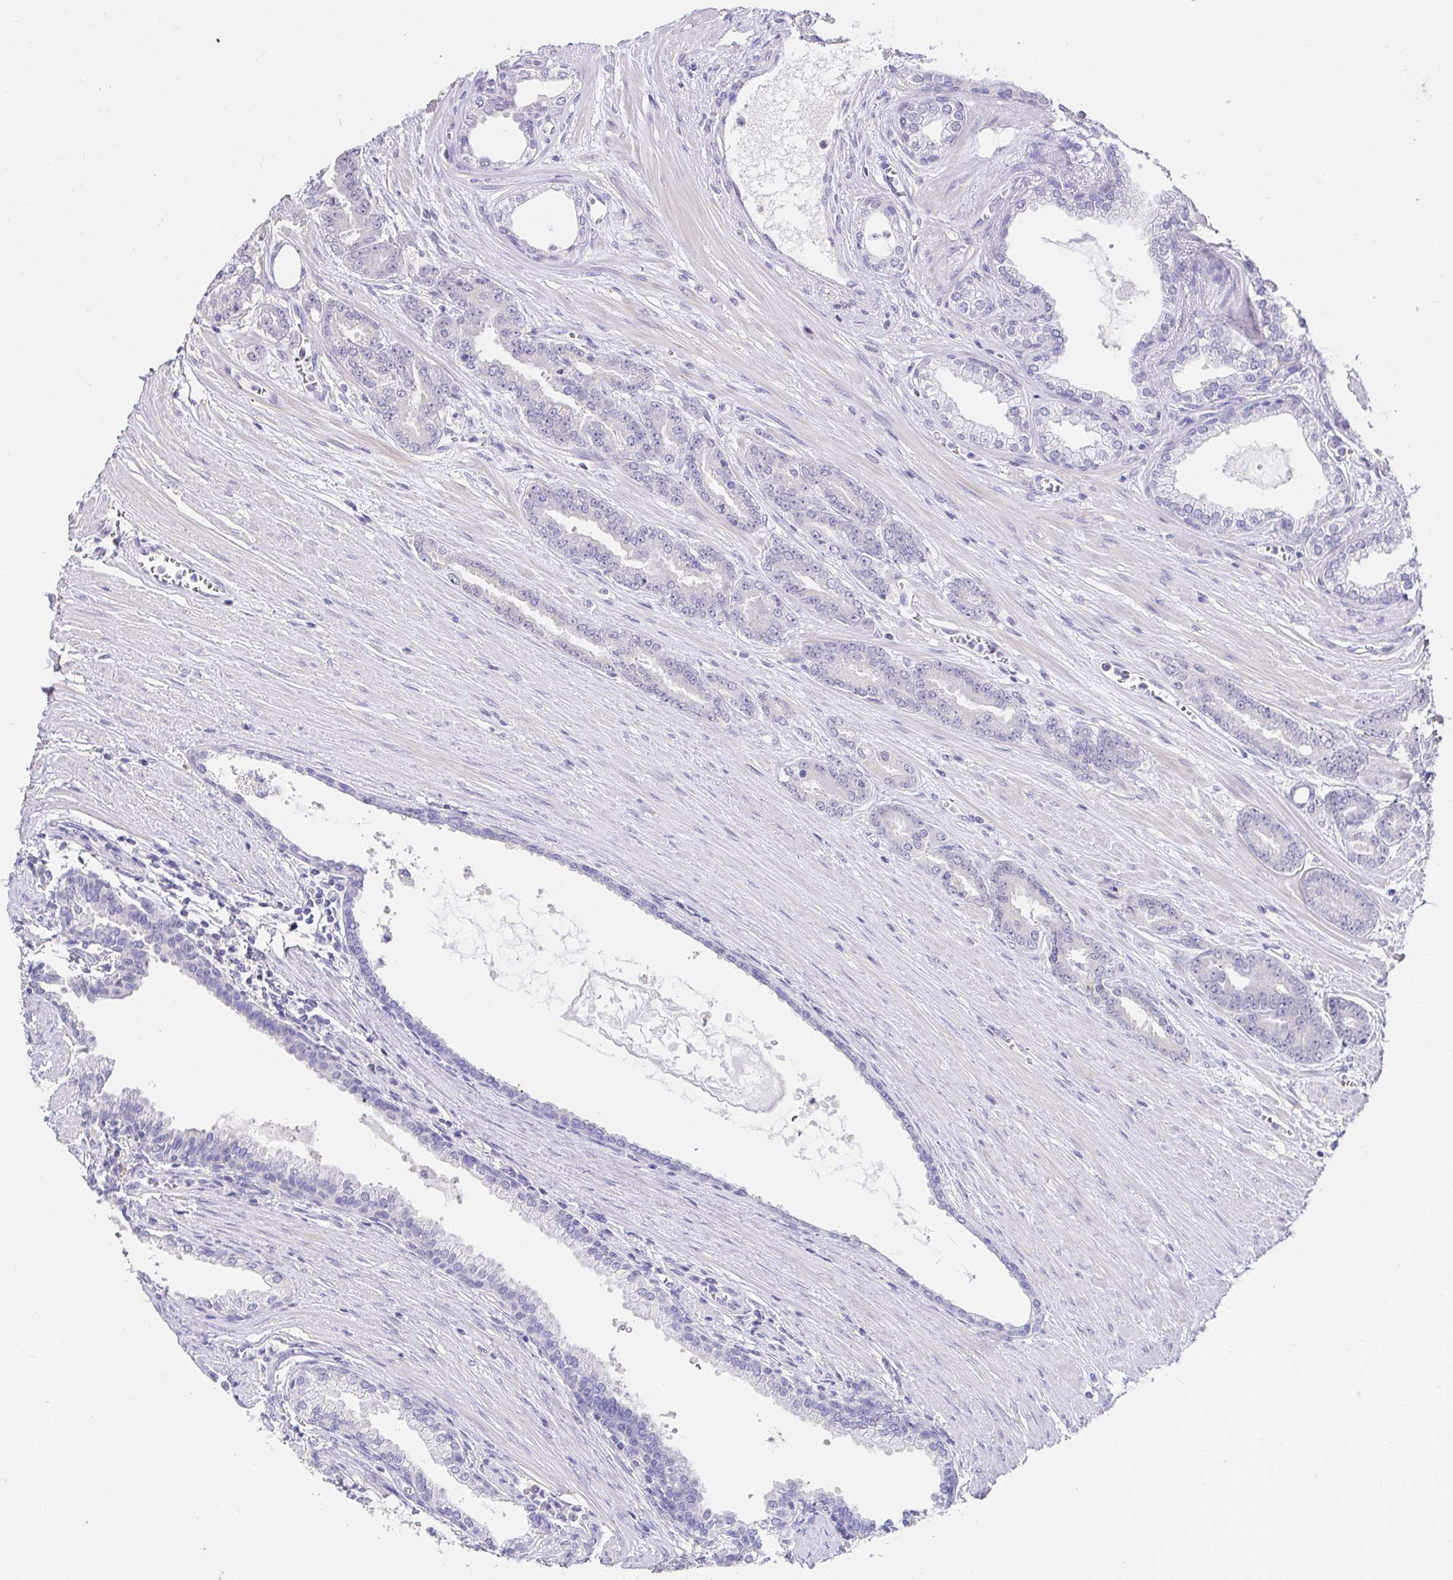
{"staining": {"intensity": "negative", "quantity": "none", "location": "none"}, "tissue": "prostate cancer", "cell_type": "Tumor cells", "image_type": "cancer", "snomed": [{"axis": "morphology", "description": "Adenocarcinoma, High grade"}, {"axis": "topography", "description": "Prostate"}], "caption": "Tumor cells show no significant positivity in prostate high-grade adenocarcinoma.", "gene": "CDO1", "patient": {"sex": "male", "age": 60}}